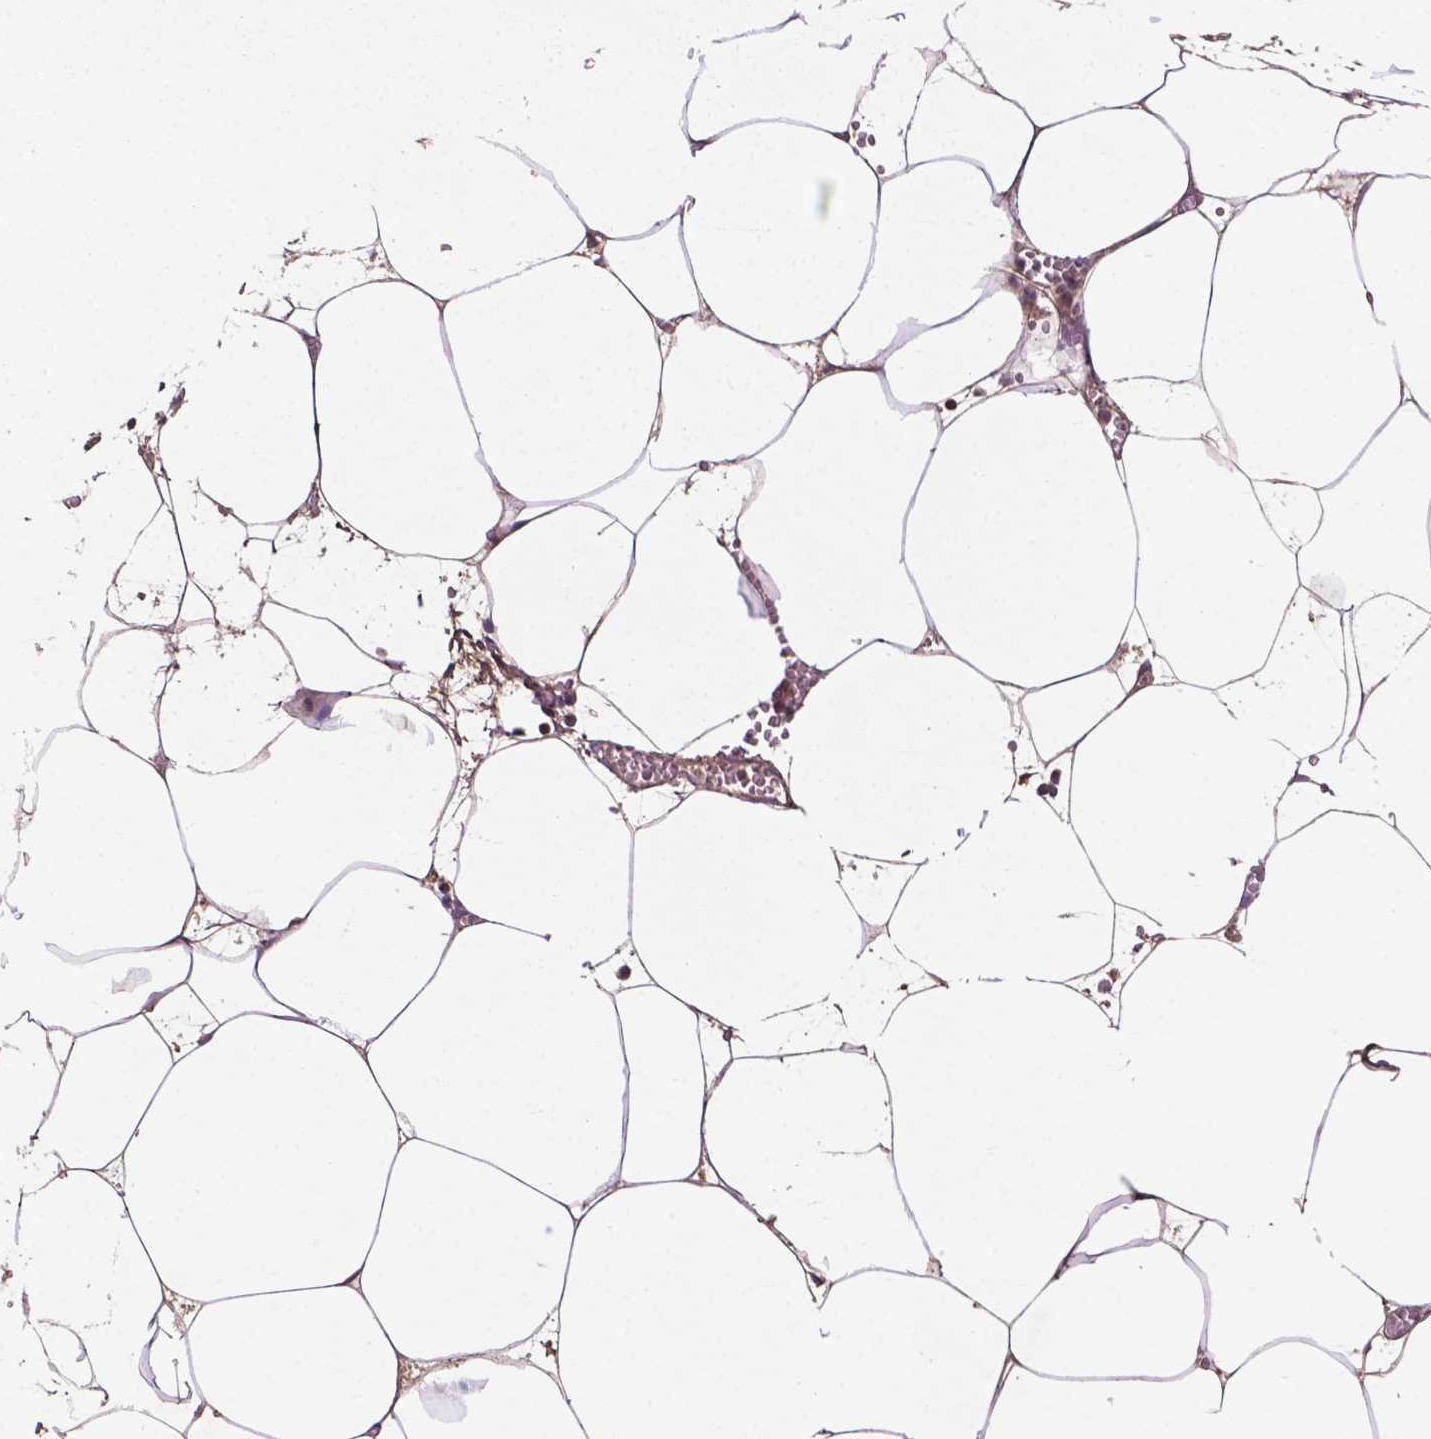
{"staining": {"intensity": "moderate", "quantity": ">75%", "location": "cytoplasmic/membranous"}, "tissue": "adipose tissue", "cell_type": "Adipocytes", "image_type": "normal", "snomed": [{"axis": "morphology", "description": "Normal tissue, NOS"}, {"axis": "topography", "description": "Adipose tissue"}, {"axis": "topography", "description": "Pancreas"}, {"axis": "topography", "description": "Peripheral nerve tissue"}], "caption": "Benign adipose tissue reveals moderate cytoplasmic/membranous expression in about >75% of adipocytes, visualized by immunohistochemistry. (IHC, brightfield microscopy, high magnification).", "gene": "GJA9", "patient": {"sex": "female", "age": 58}}